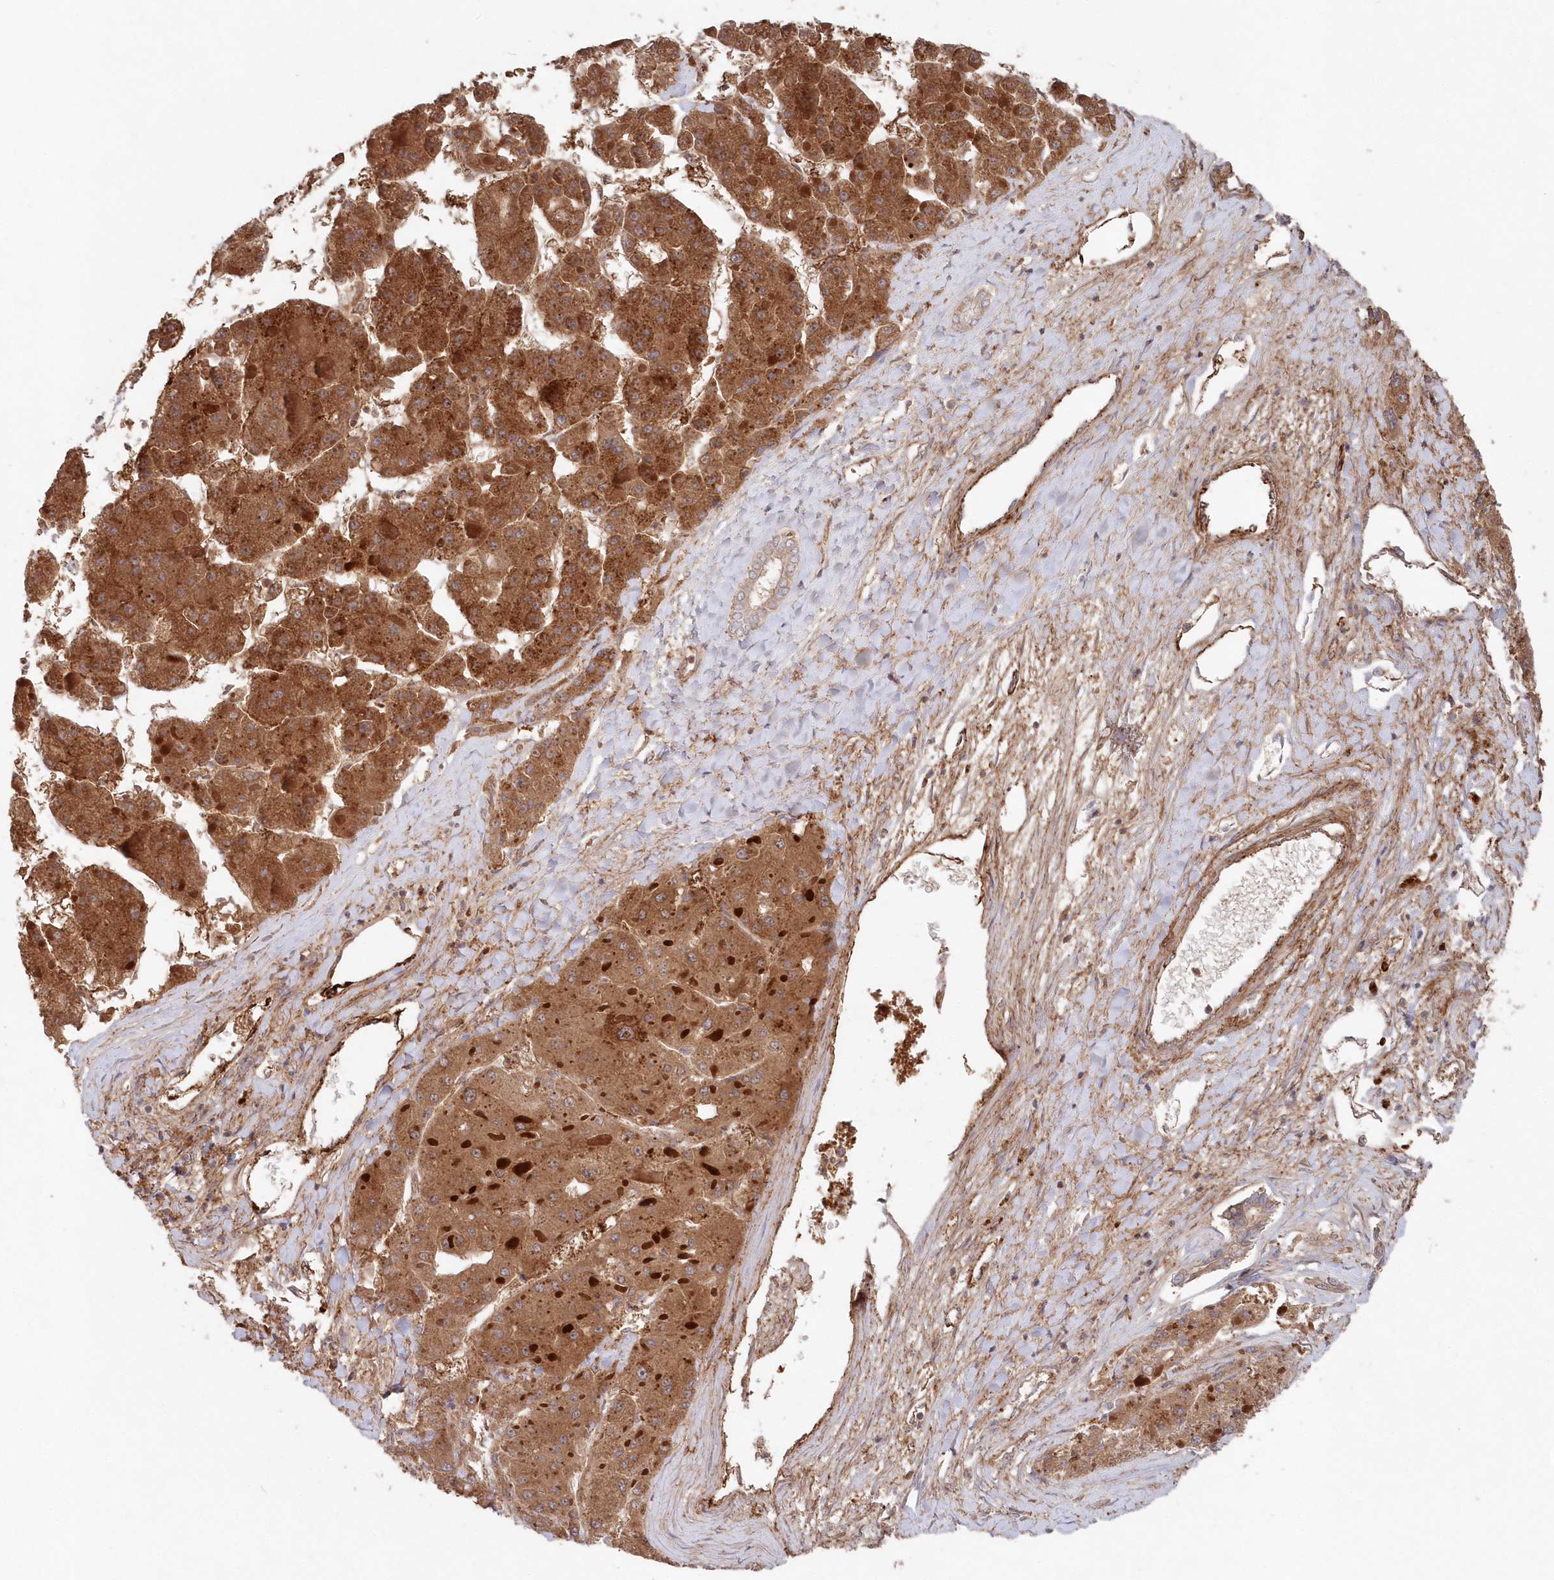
{"staining": {"intensity": "moderate", "quantity": ">75%", "location": "cytoplasmic/membranous"}, "tissue": "liver cancer", "cell_type": "Tumor cells", "image_type": "cancer", "snomed": [{"axis": "morphology", "description": "Carcinoma, Hepatocellular, NOS"}, {"axis": "topography", "description": "Liver"}], "caption": "This micrograph reveals liver cancer stained with immunohistochemistry (IHC) to label a protein in brown. The cytoplasmic/membranous of tumor cells show moderate positivity for the protein. Nuclei are counter-stained blue.", "gene": "ABHD14B", "patient": {"sex": "female", "age": 73}}